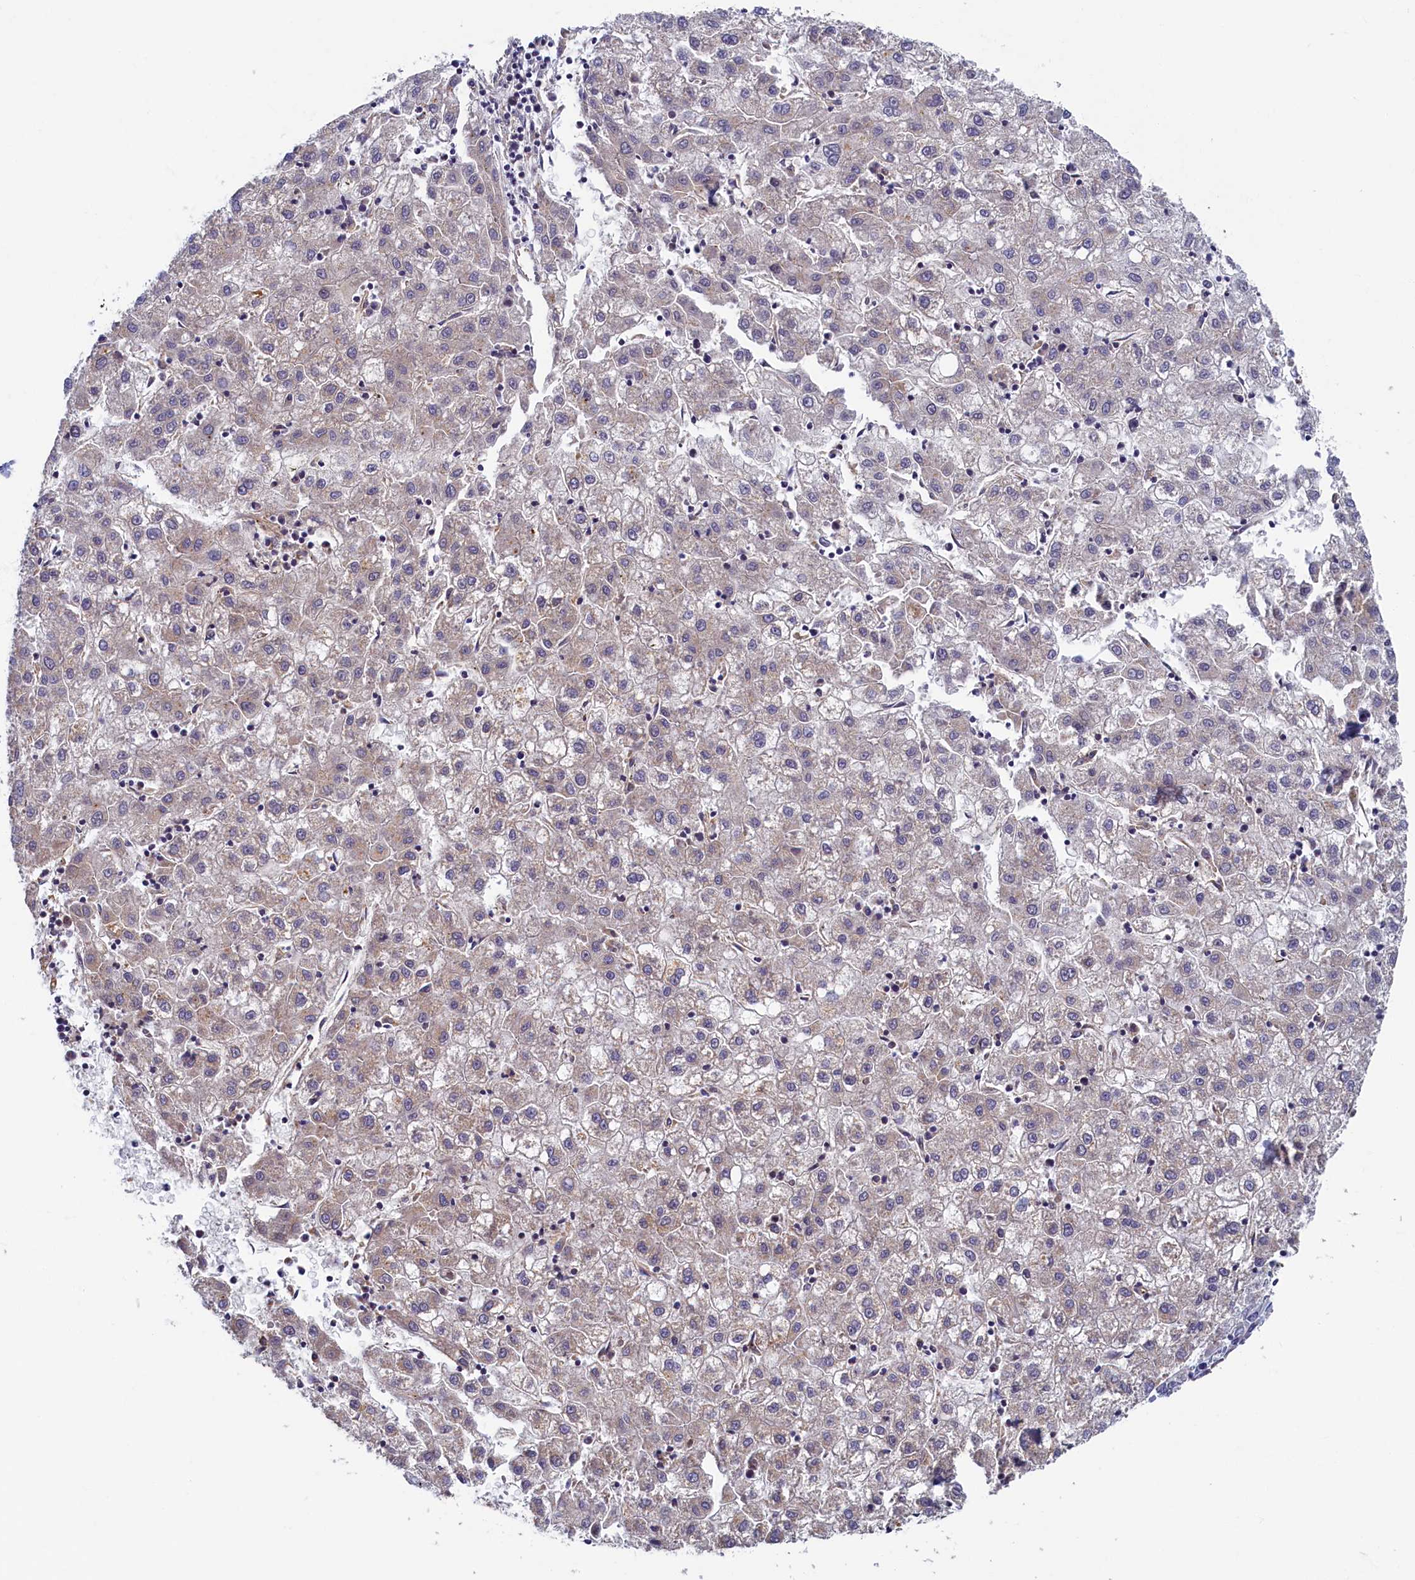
{"staining": {"intensity": "weak", "quantity": "<25%", "location": "cytoplasmic/membranous"}, "tissue": "liver cancer", "cell_type": "Tumor cells", "image_type": "cancer", "snomed": [{"axis": "morphology", "description": "Carcinoma, Hepatocellular, NOS"}, {"axis": "topography", "description": "Liver"}], "caption": "Human hepatocellular carcinoma (liver) stained for a protein using IHC demonstrates no positivity in tumor cells.", "gene": "STX12", "patient": {"sex": "male", "age": 72}}